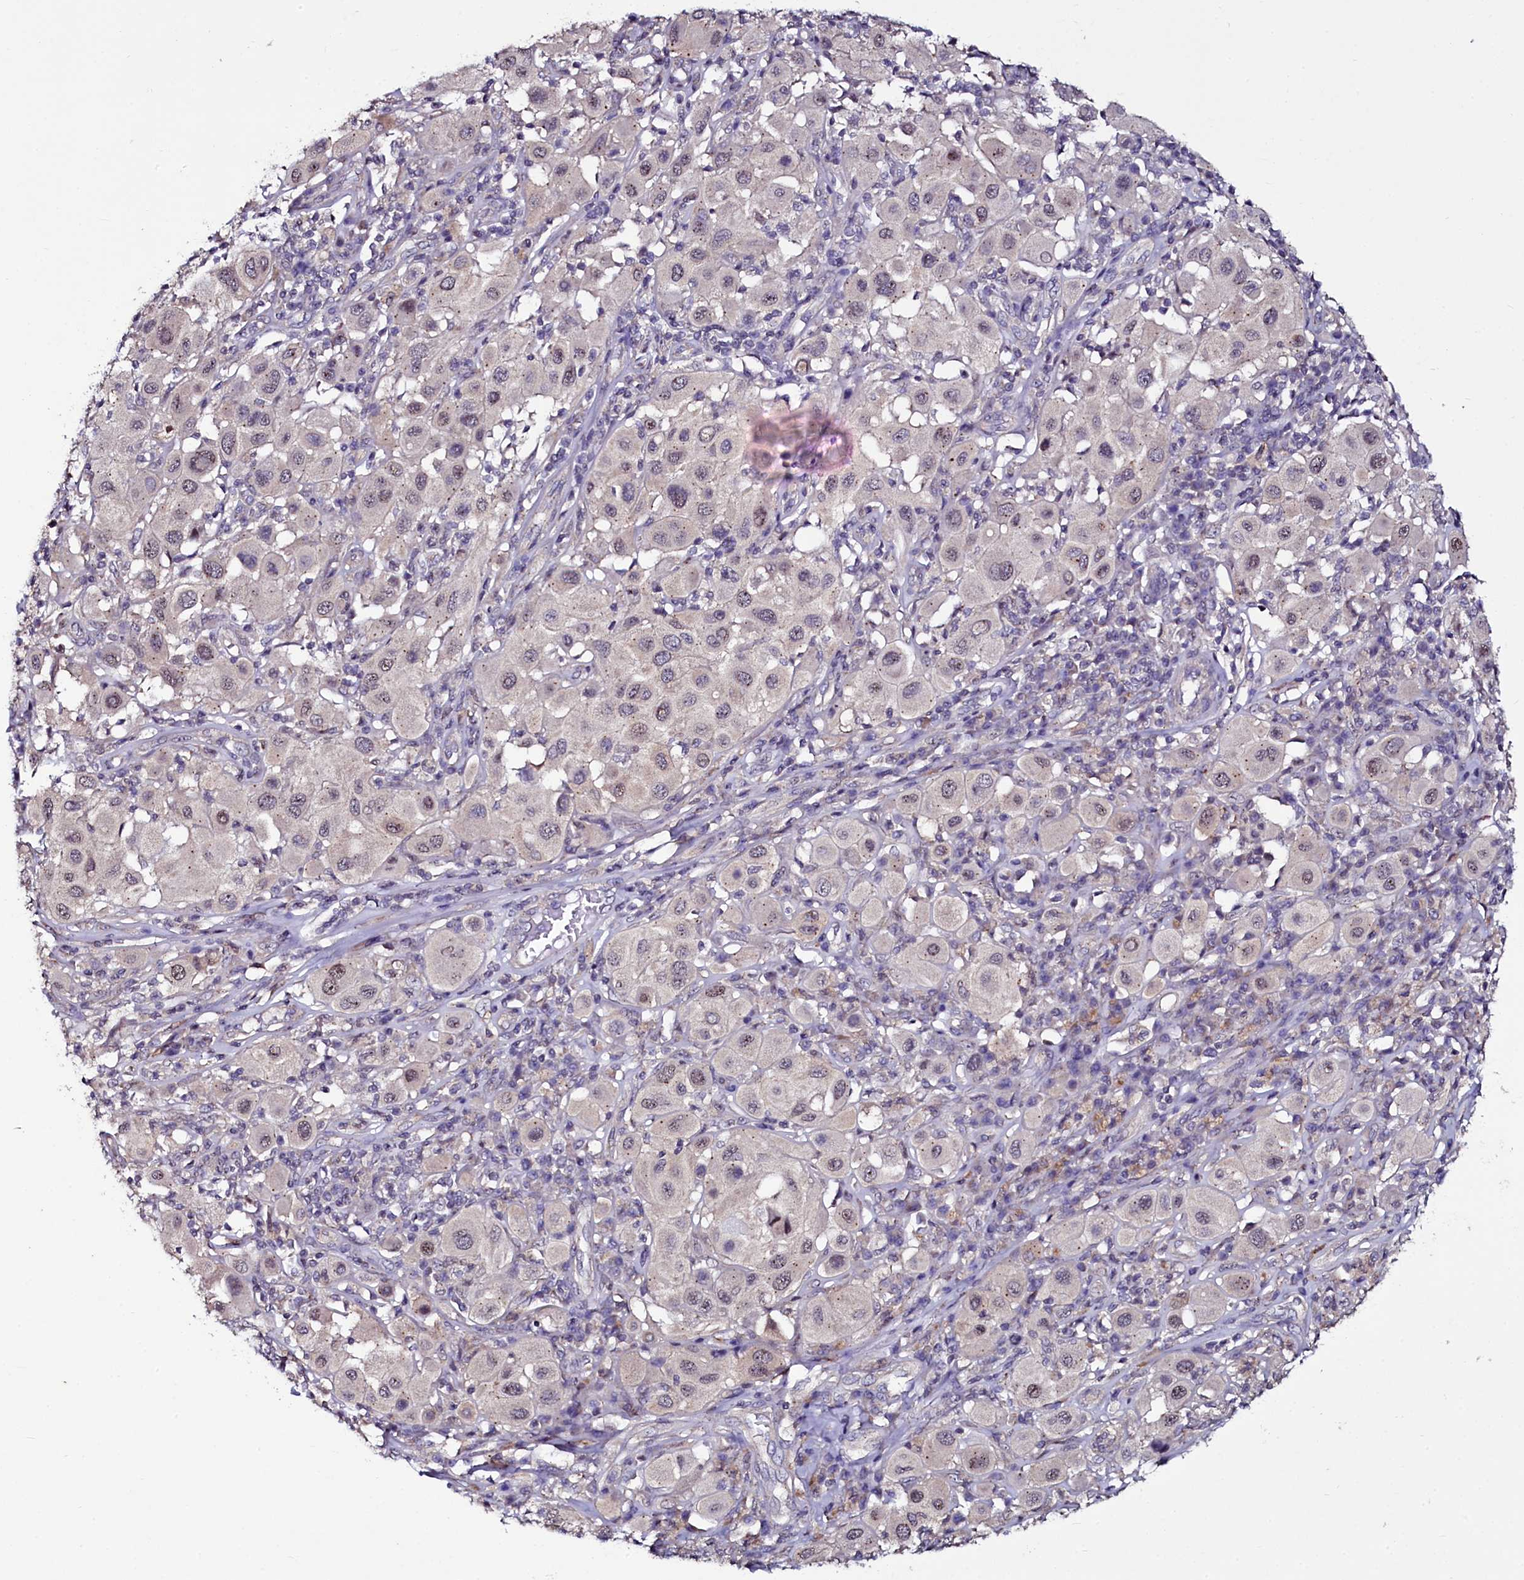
{"staining": {"intensity": "weak", "quantity": "<25%", "location": "nuclear"}, "tissue": "melanoma", "cell_type": "Tumor cells", "image_type": "cancer", "snomed": [{"axis": "morphology", "description": "Malignant melanoma, Metastatic site"}, {"axis": "topography", "description": "Skin"}], "caption": "Malignant melanoma (metastatic site) stained for a protein using immunohistochemistry demonstrates no positivity tumor cells.", "gene": "USPL1", "patient": {"sex": "male", "age": 41}}